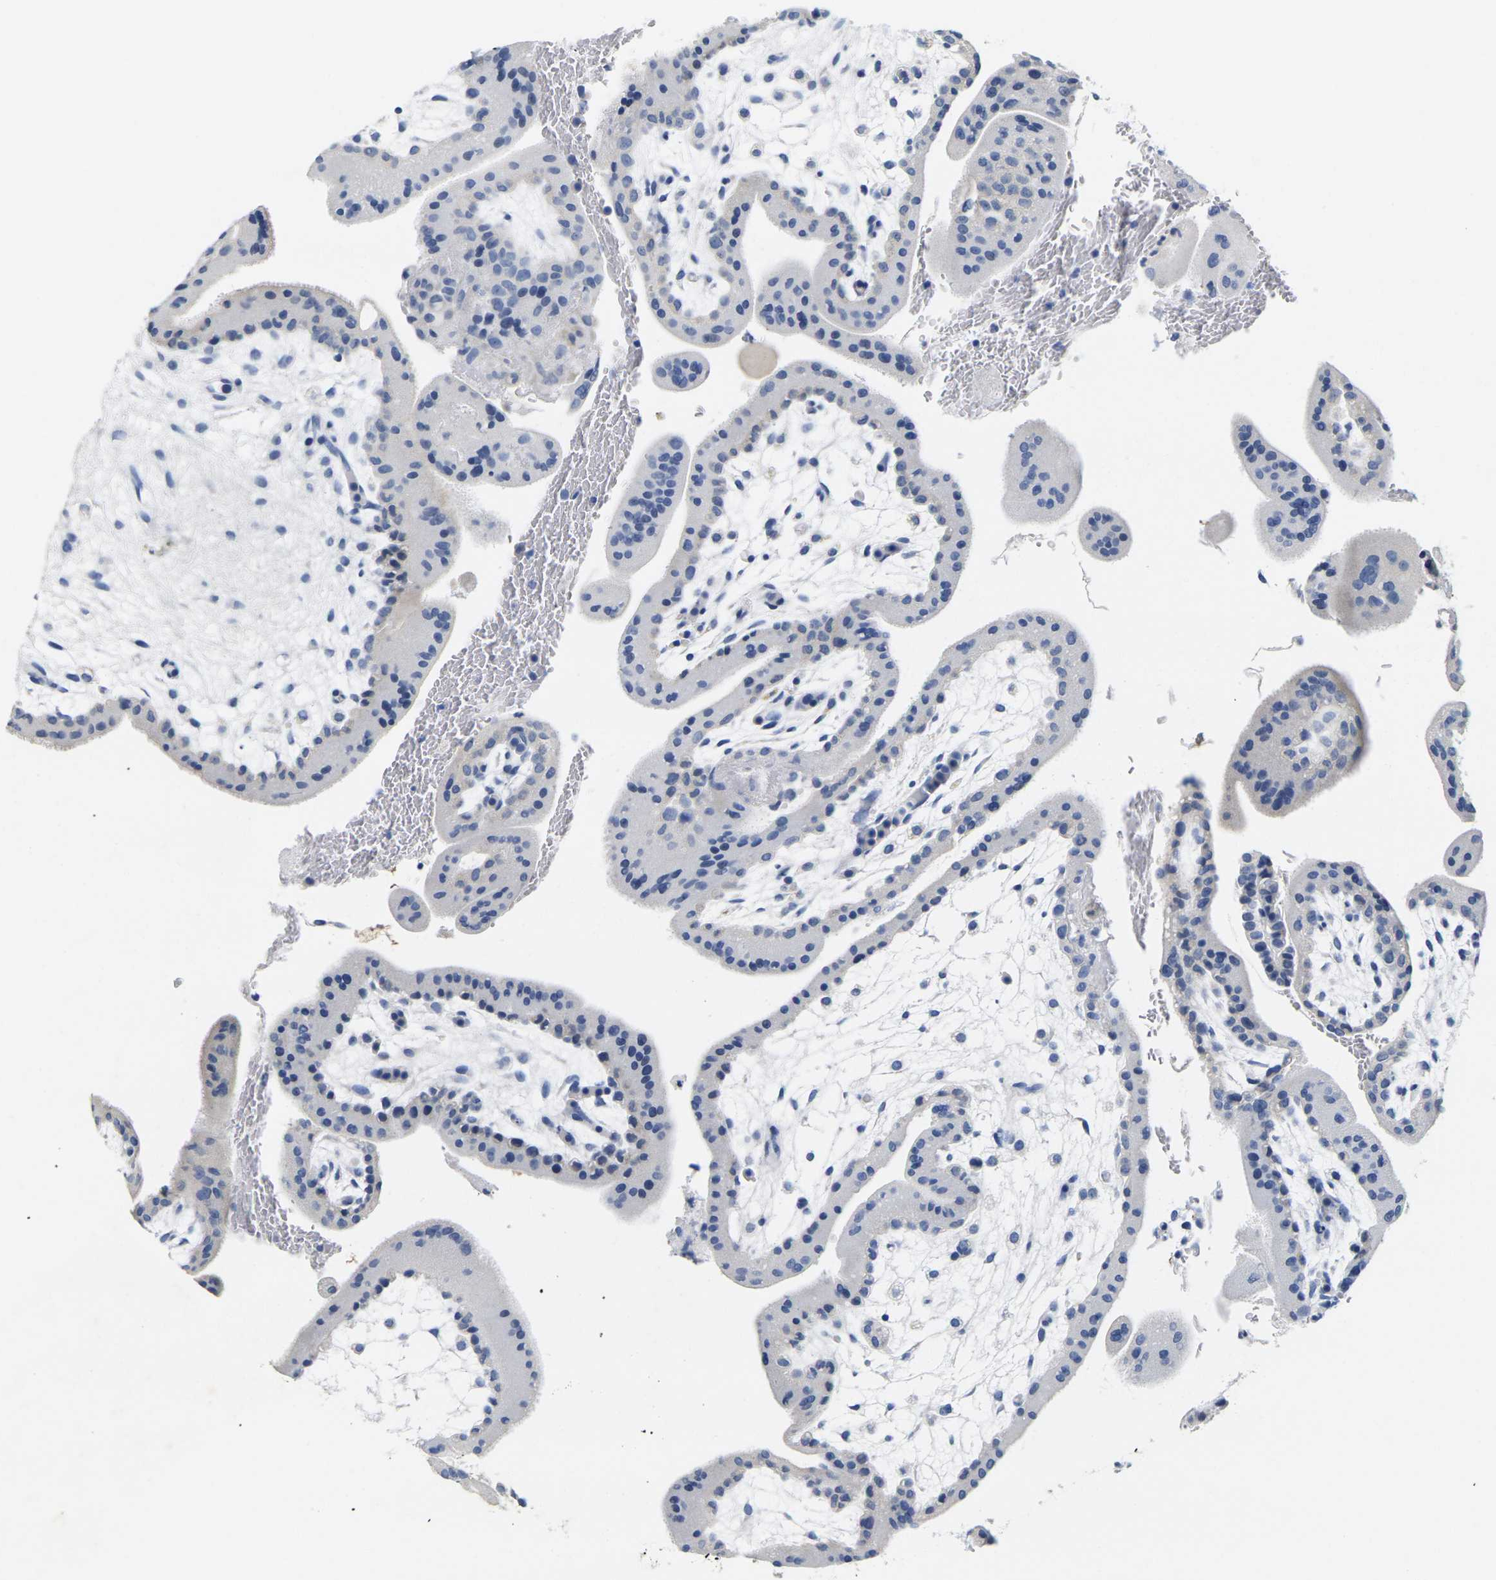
{"staining": {"intensity": "negative", "quantity": "none", "location": "none"}, "tissue": "placenta", "cell_type": "Decidual cells", "image_type": "normal", "snomed": [{"axis": "morphology", "description": "Normal tissue, NOS"}, {"axis": "topography", "description": "Placenta"}], "caption": "Image shows no significant protein expression in decidual cells of benign placenta.", "gene": "NOCT", "patient": {"sex": "female", "age": 35}}